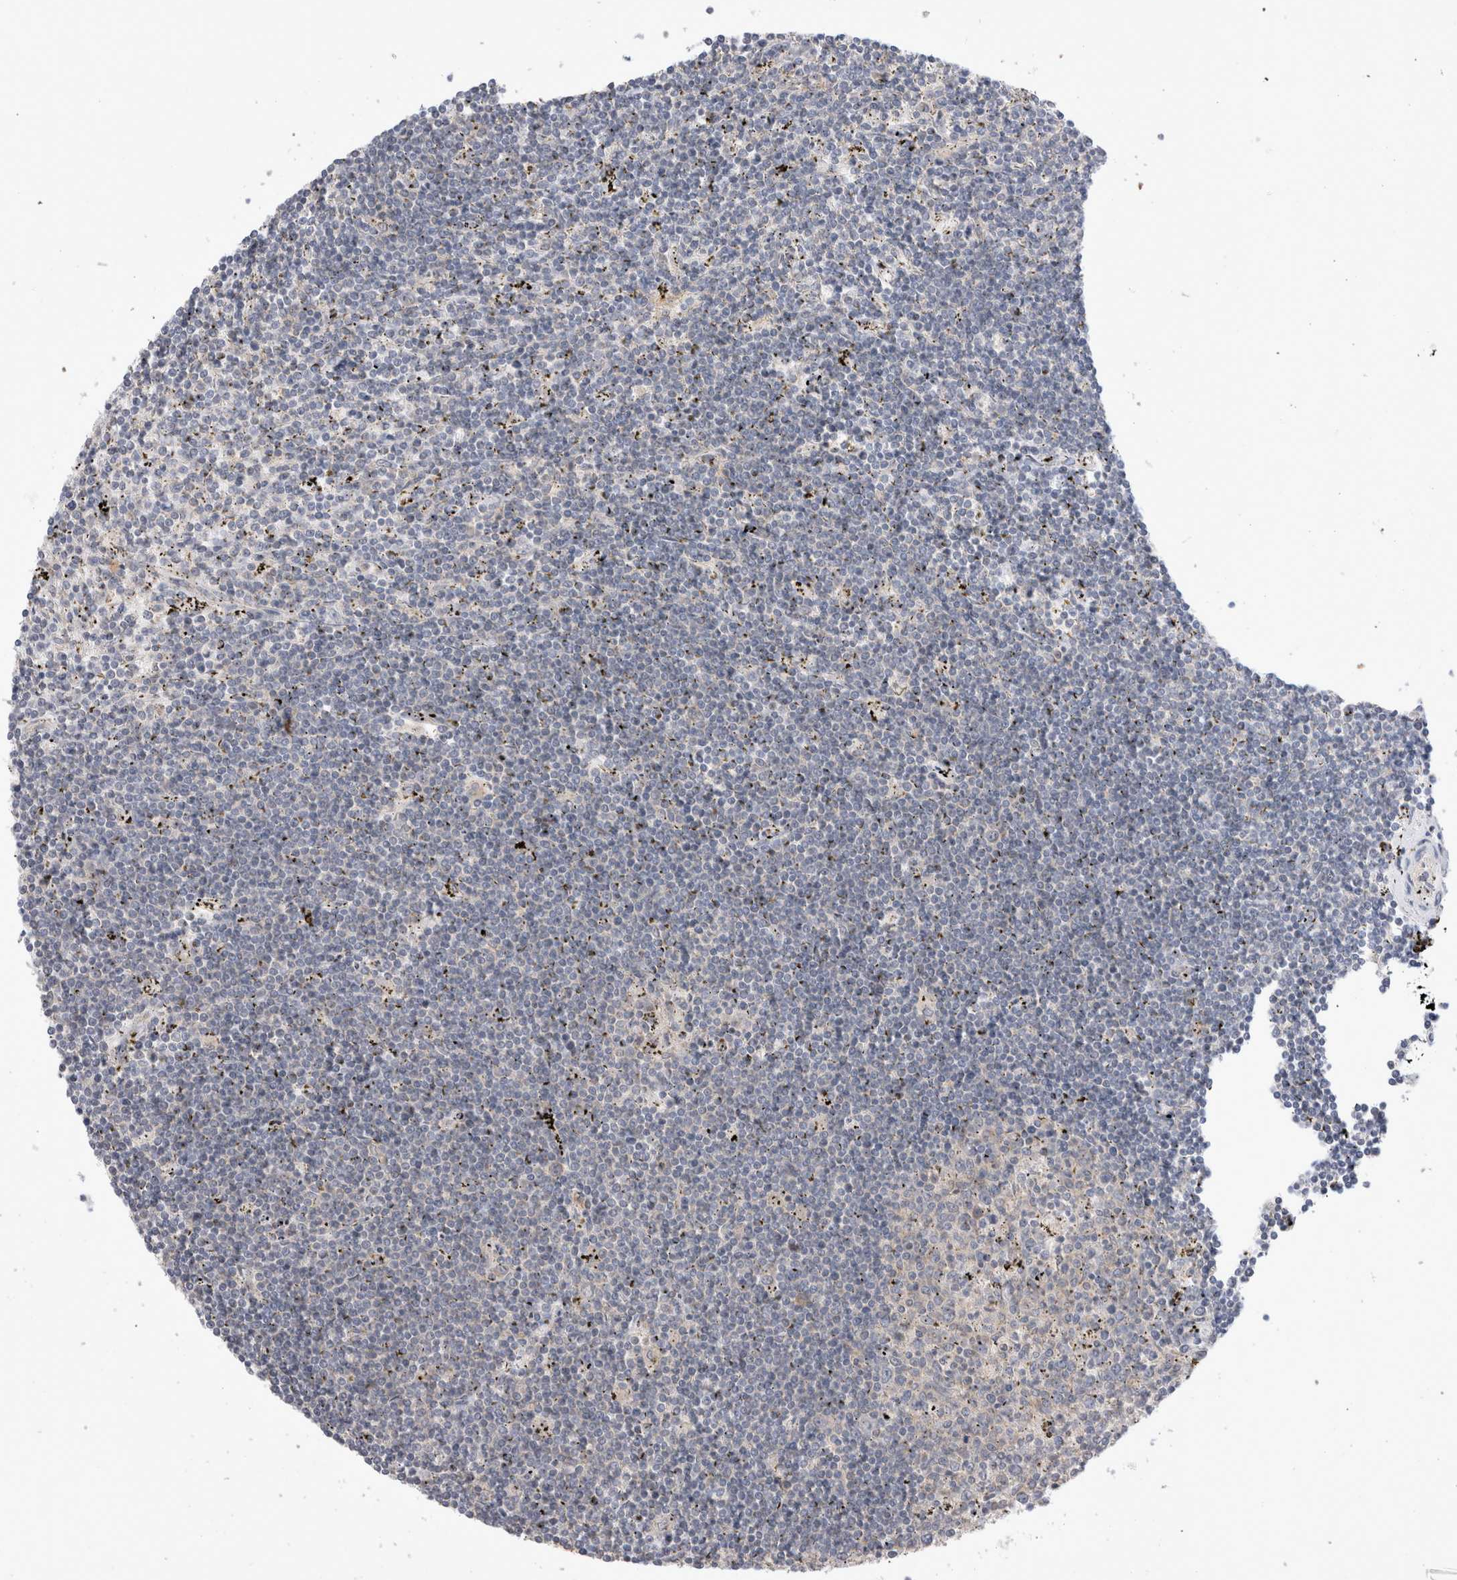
{"staining": {"intensity": "negative", "quantity": "none", "location": "none"}, "tissue": "lymphoma", "cell_type": "Tumor cells", "image_type": "cancer", "snomed": [{"axis": "morphology", "description": "Malignant lymphoma, non-Hodgkin's type, Low grade"}, {"axis": "topography", "description": "Spleen"}], "caption": "This histopathology image is of low-grade malignant lymphoma, non-Hodgkin's type stained with immunohistochemistry (IHC) to label a protein in brown with the nuclei are counter-stained blue. There is no staining in tumor cells.", "gene": "IFT74", "patient": {"sex": "male", "age": 76}}